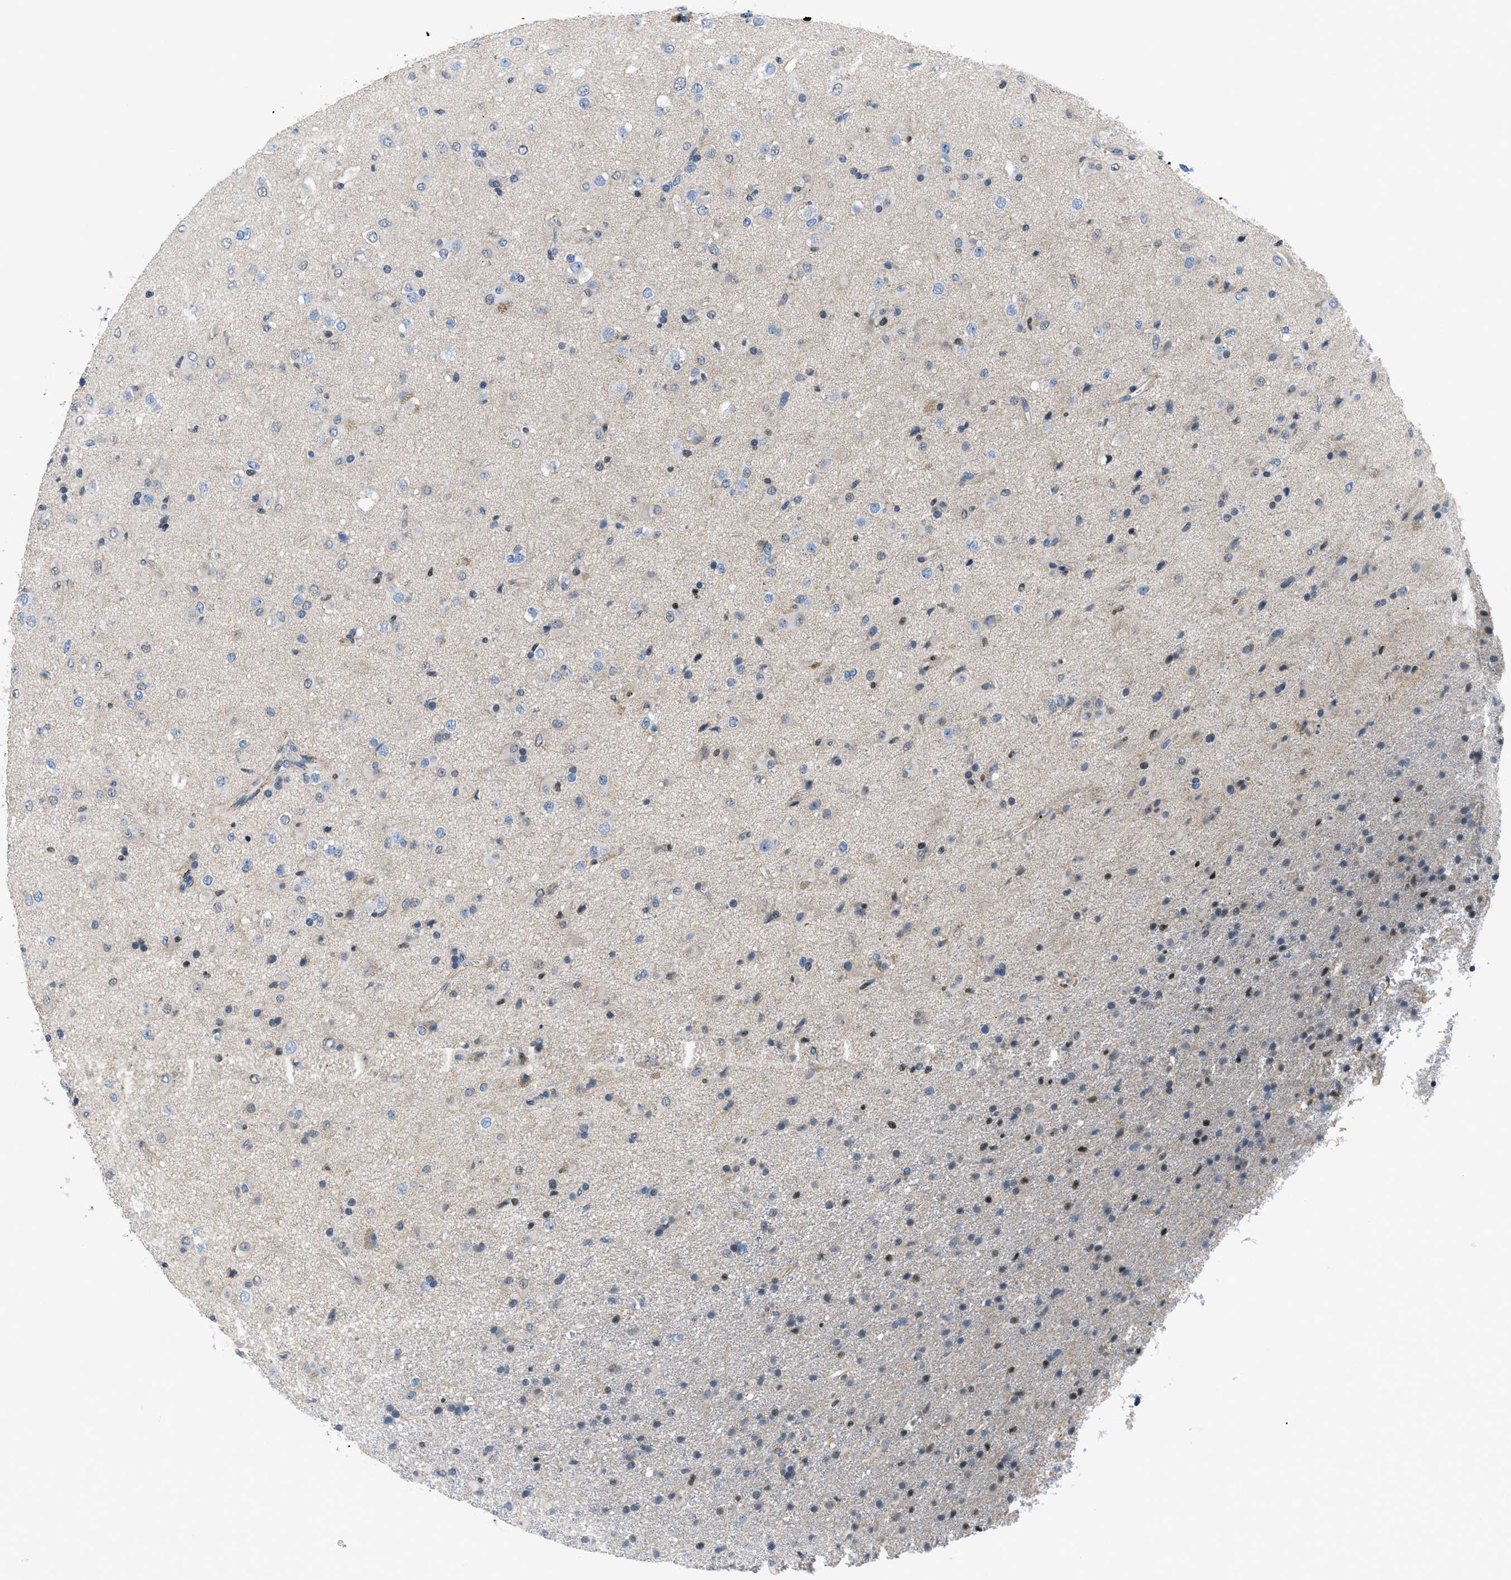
{"staining": {"intensity": "moderate", "quantity": "<25%", "location": "nuclear"}, "tissue": "glioma", "cell_type": "Tumor cells", "image_type": "cancer", "snomed": [{"axis": "morphology", "description": "Glioma, malignant, Low grade"}, {"axis": "topography", "description": "Brain"}], "caption": "A histopathology image of human glioma stained for a protein demonstrates moderate nuclear brown staining in tumor cells. The staining is performed using DAB (3,3'-diaminobenzidine) brown chromogen to label protein expression. The nuclei are counter-stained blue using hematoxylin.", "gene": "FBN1", "patient": {"sex": "male", "age": 65}}